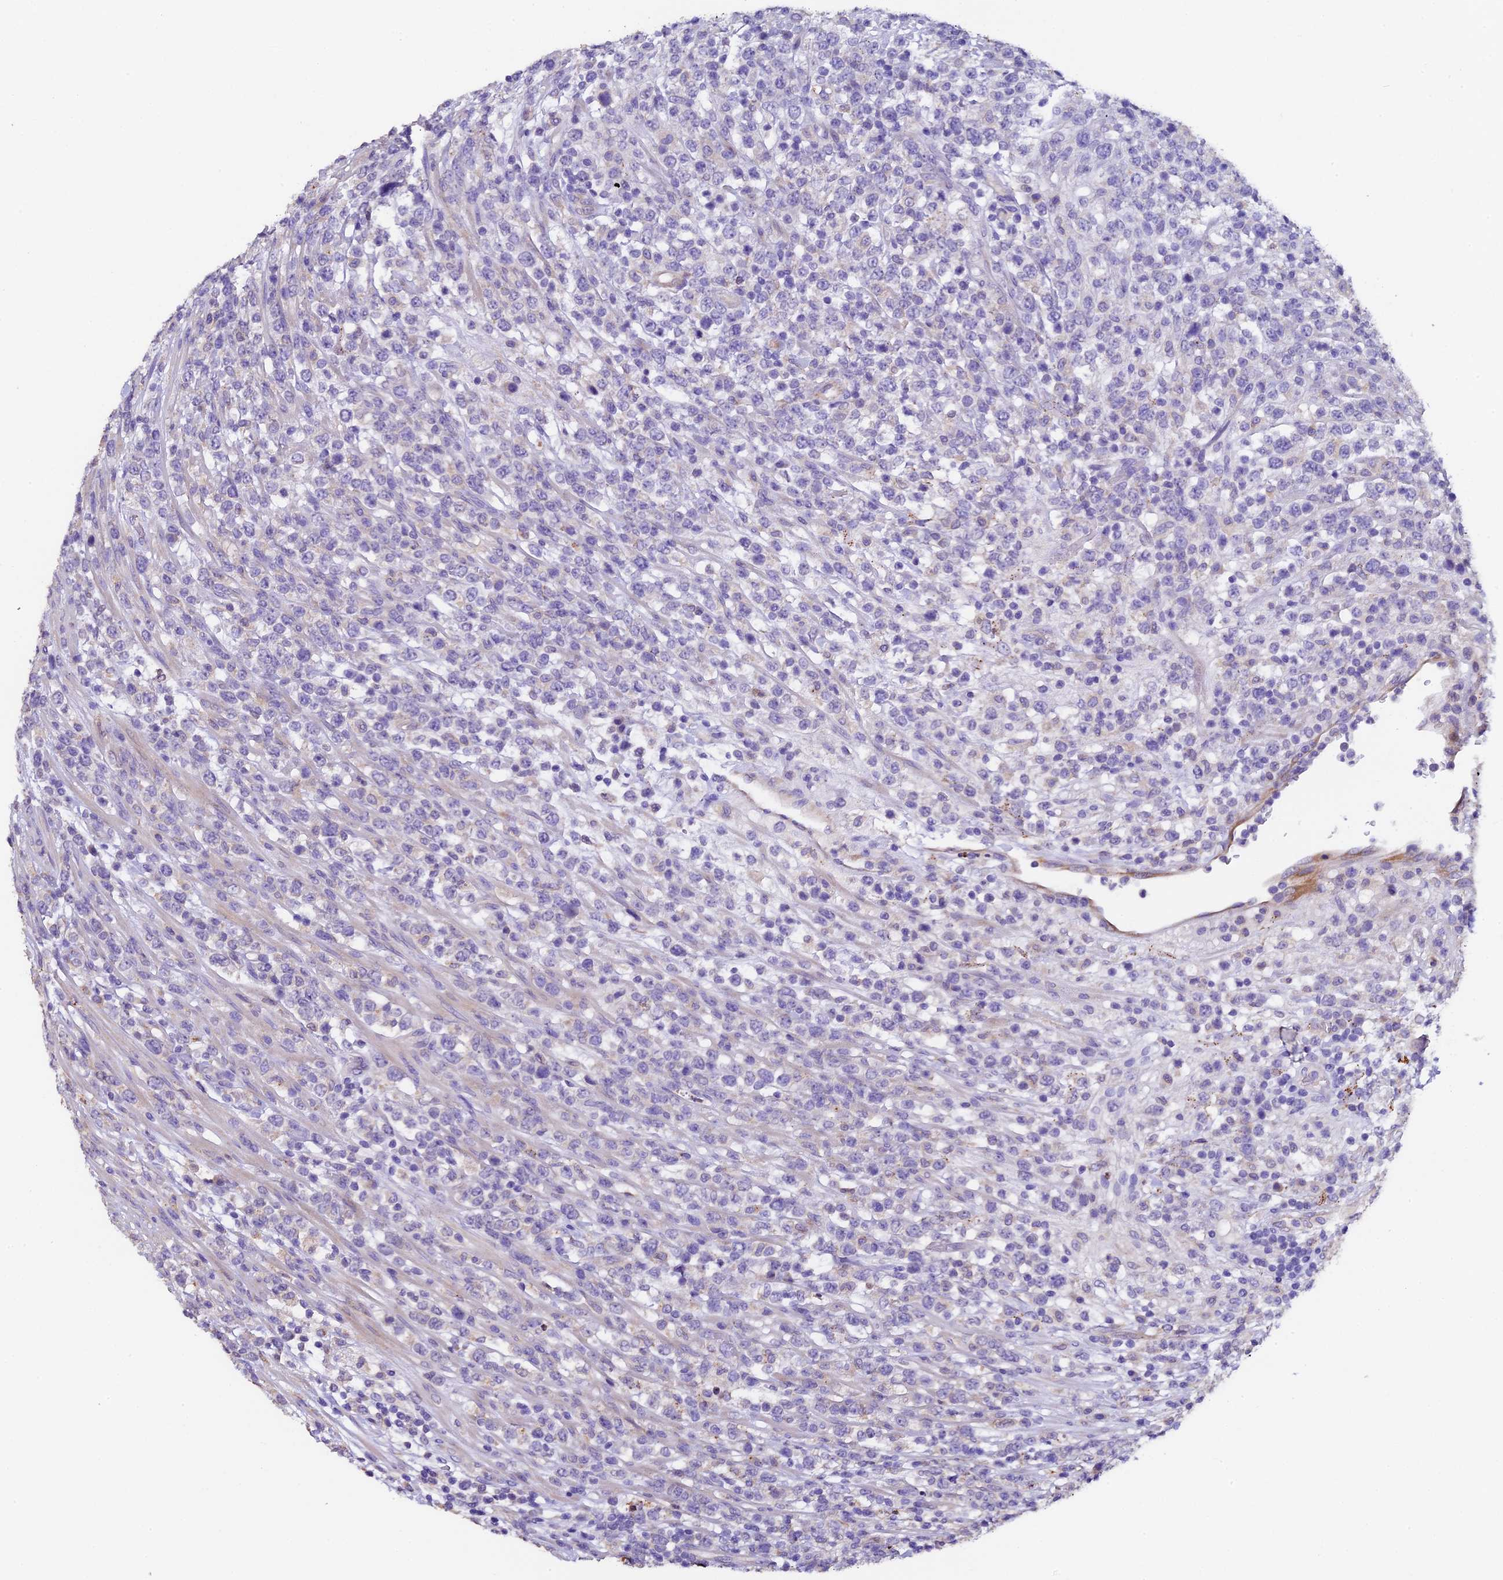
{"staining": {"intensity": "negative", "quantity": "none", "location": "none"}, "tissue": "lymphoma", "cell_type": "Tumor cells", "image_type": "cancer", "snomed": [{"axis": "morphology", "description": "Malignant lymphoma, non-Hodgkin's type, High grade"}, {"axis": "topography", "description": "Colon"}], "caption": "Tumor cells are negative for protein expression in human high-grade malignant lymphoma, non-Hodgkin's type.", "gene": "FBXW9", "patient": {"sex": "female", "age": 53}}